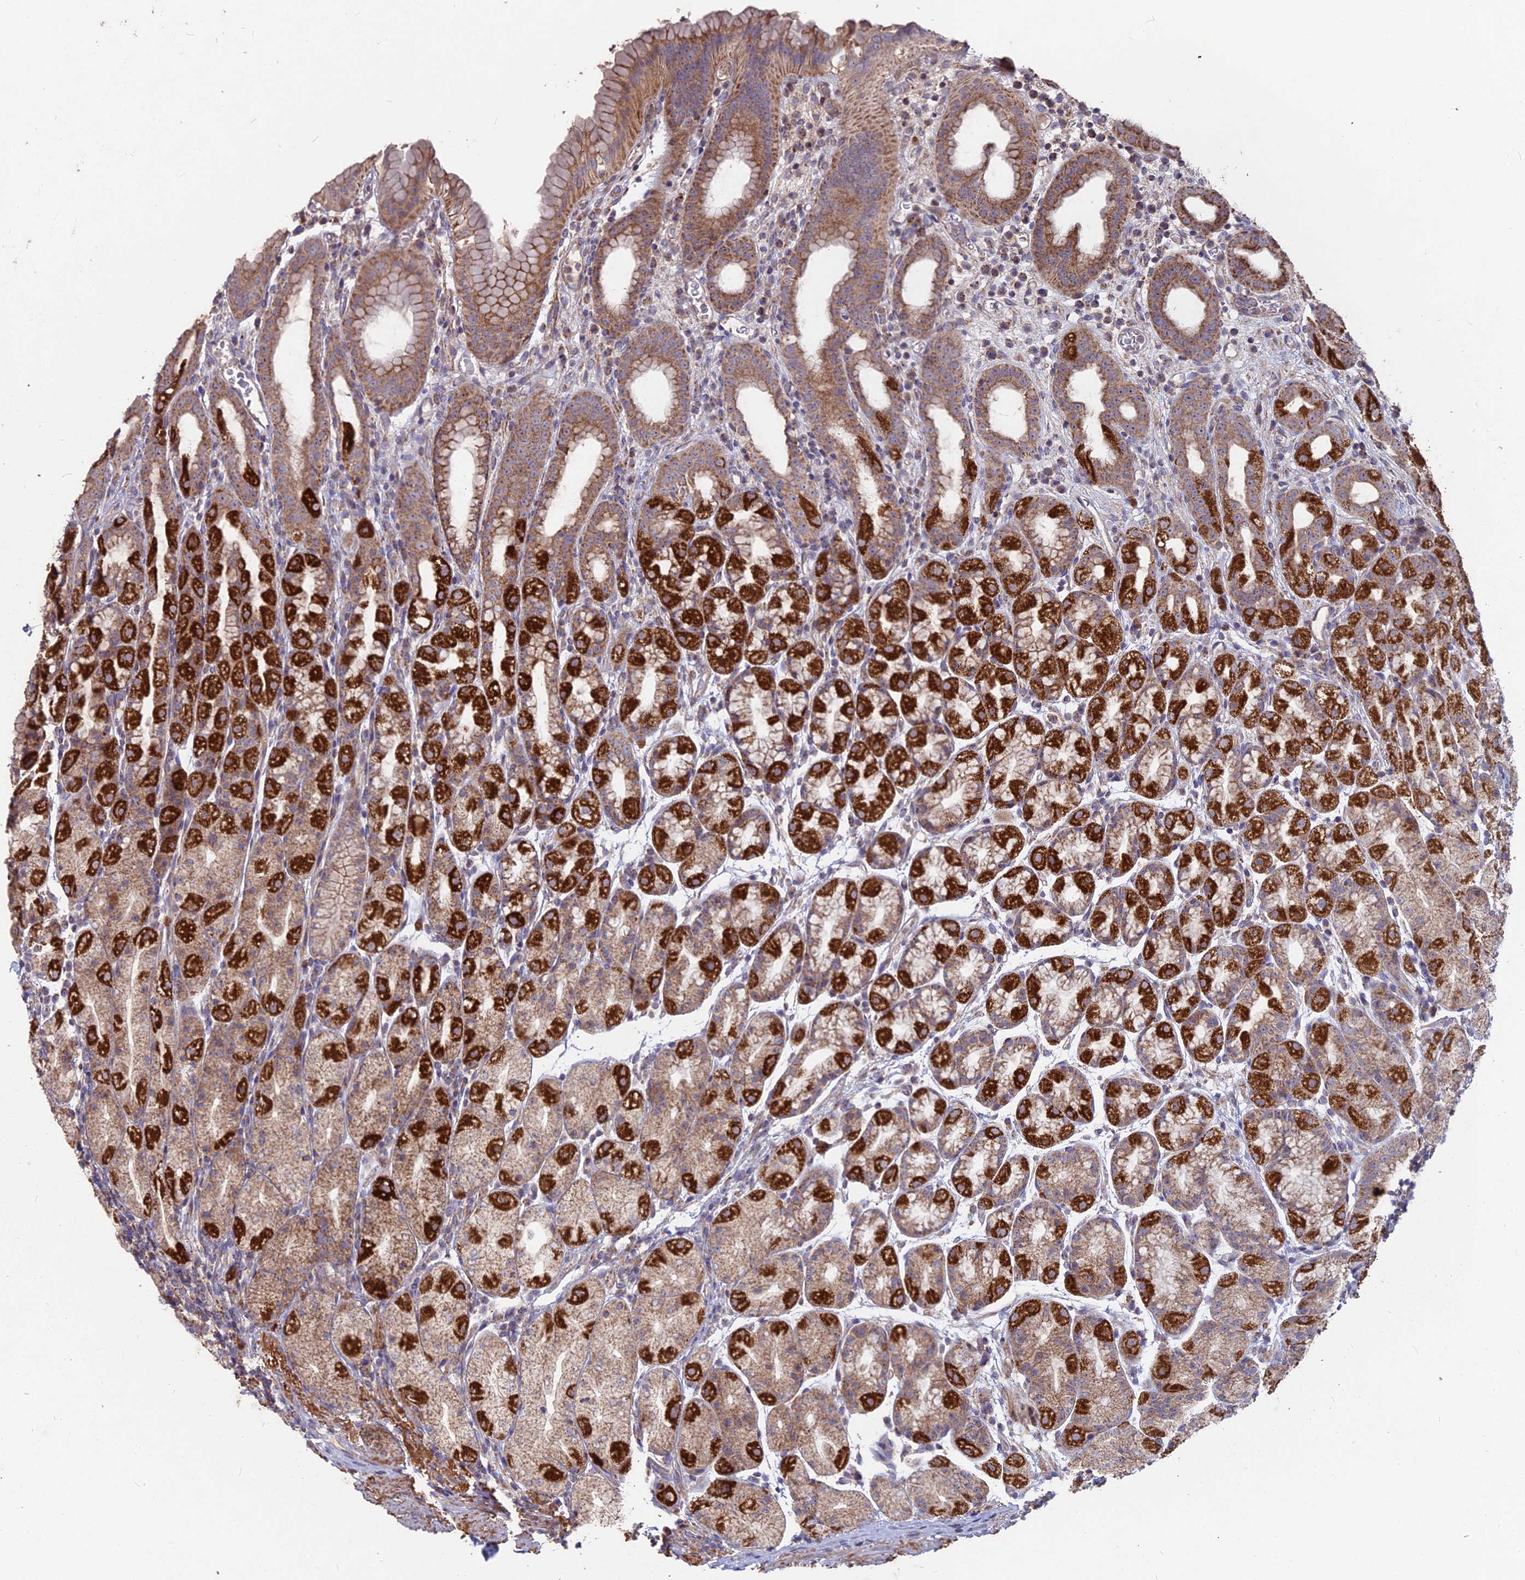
{"staining": {"intensity": "strong", "quantity": ">75%", "location": "cytoplasmic/membranous"}, "tissue": "stomach", "cell_type": "Glandular cells", "image_type": "normal", "snomed": [{"axis": "morphology", "description": "Normal tissue, NOS"}, {"axis": "topography", "description": "Stomach, upper"}, {"axis": "topography", "description": "Stomach, lower"}, {"axis": "topography", "description": "Small intestine"}], "caption": "A micrograph of human stomach stained for a protein displays strong cytoplasmic/membranous brown staining in glandular cells.", "gene": "COX11", "patient": {"sex": "male", "age": 68}}